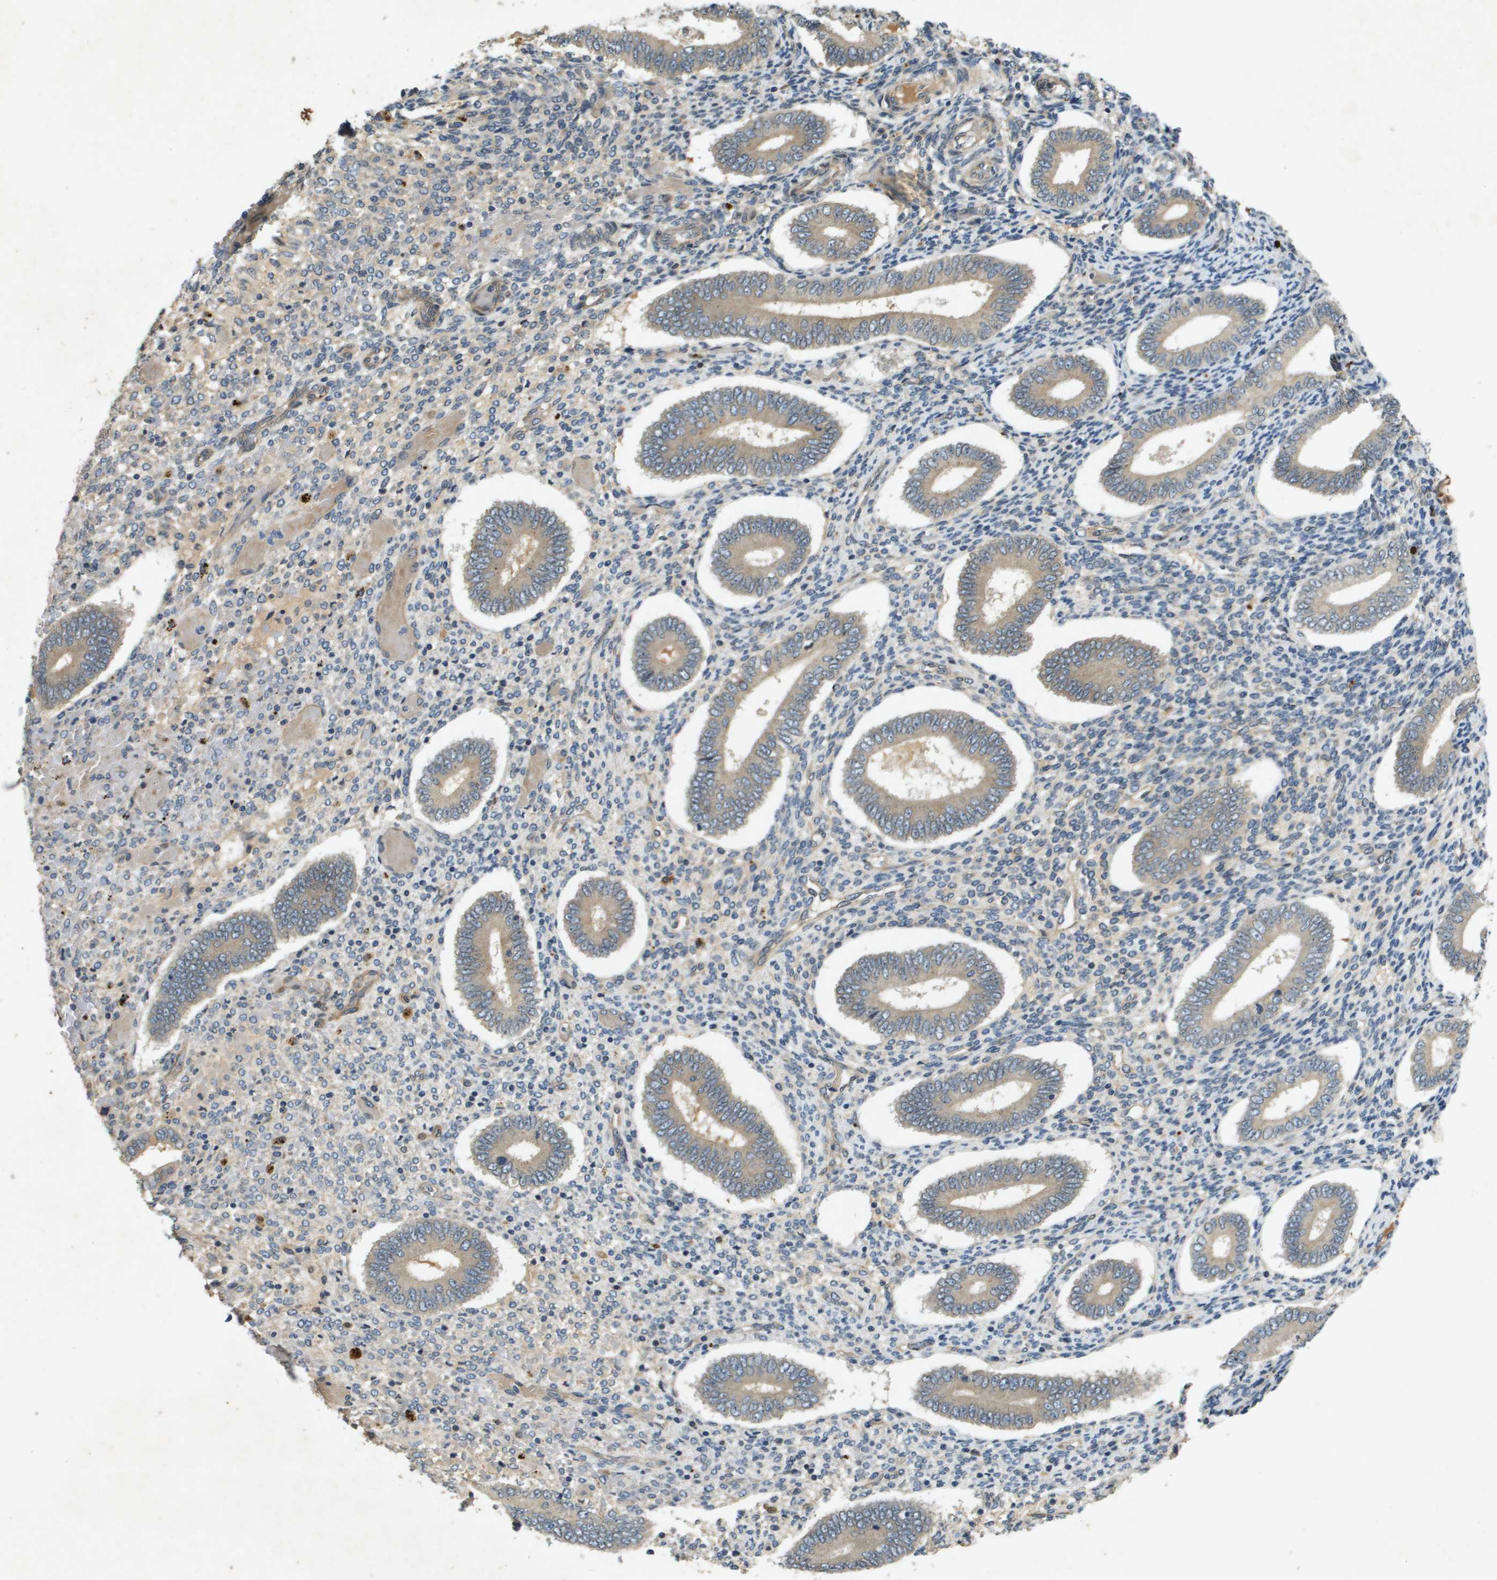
{"staining": {"intensity": "negative", "quantity": "none", "location": "none"}, "tissue": "endometrium", "cell_type": "Cells in endometrial stroma", "image_type": "normal", "snomed": [{"axis": "morphology", "description": "Normal tissue, NOS"}, {"axis": "topography", "description": "Endometrium"}], "caption": "Immunohistochemistry (IHC) micrograph of unremarkable endometrium: human endometrium stained with DAB exhibits no significant protein positivity in cells in endometrial stroma.", "gene": "PGAP3", "patient": {"sex": "female", "age": 42}}